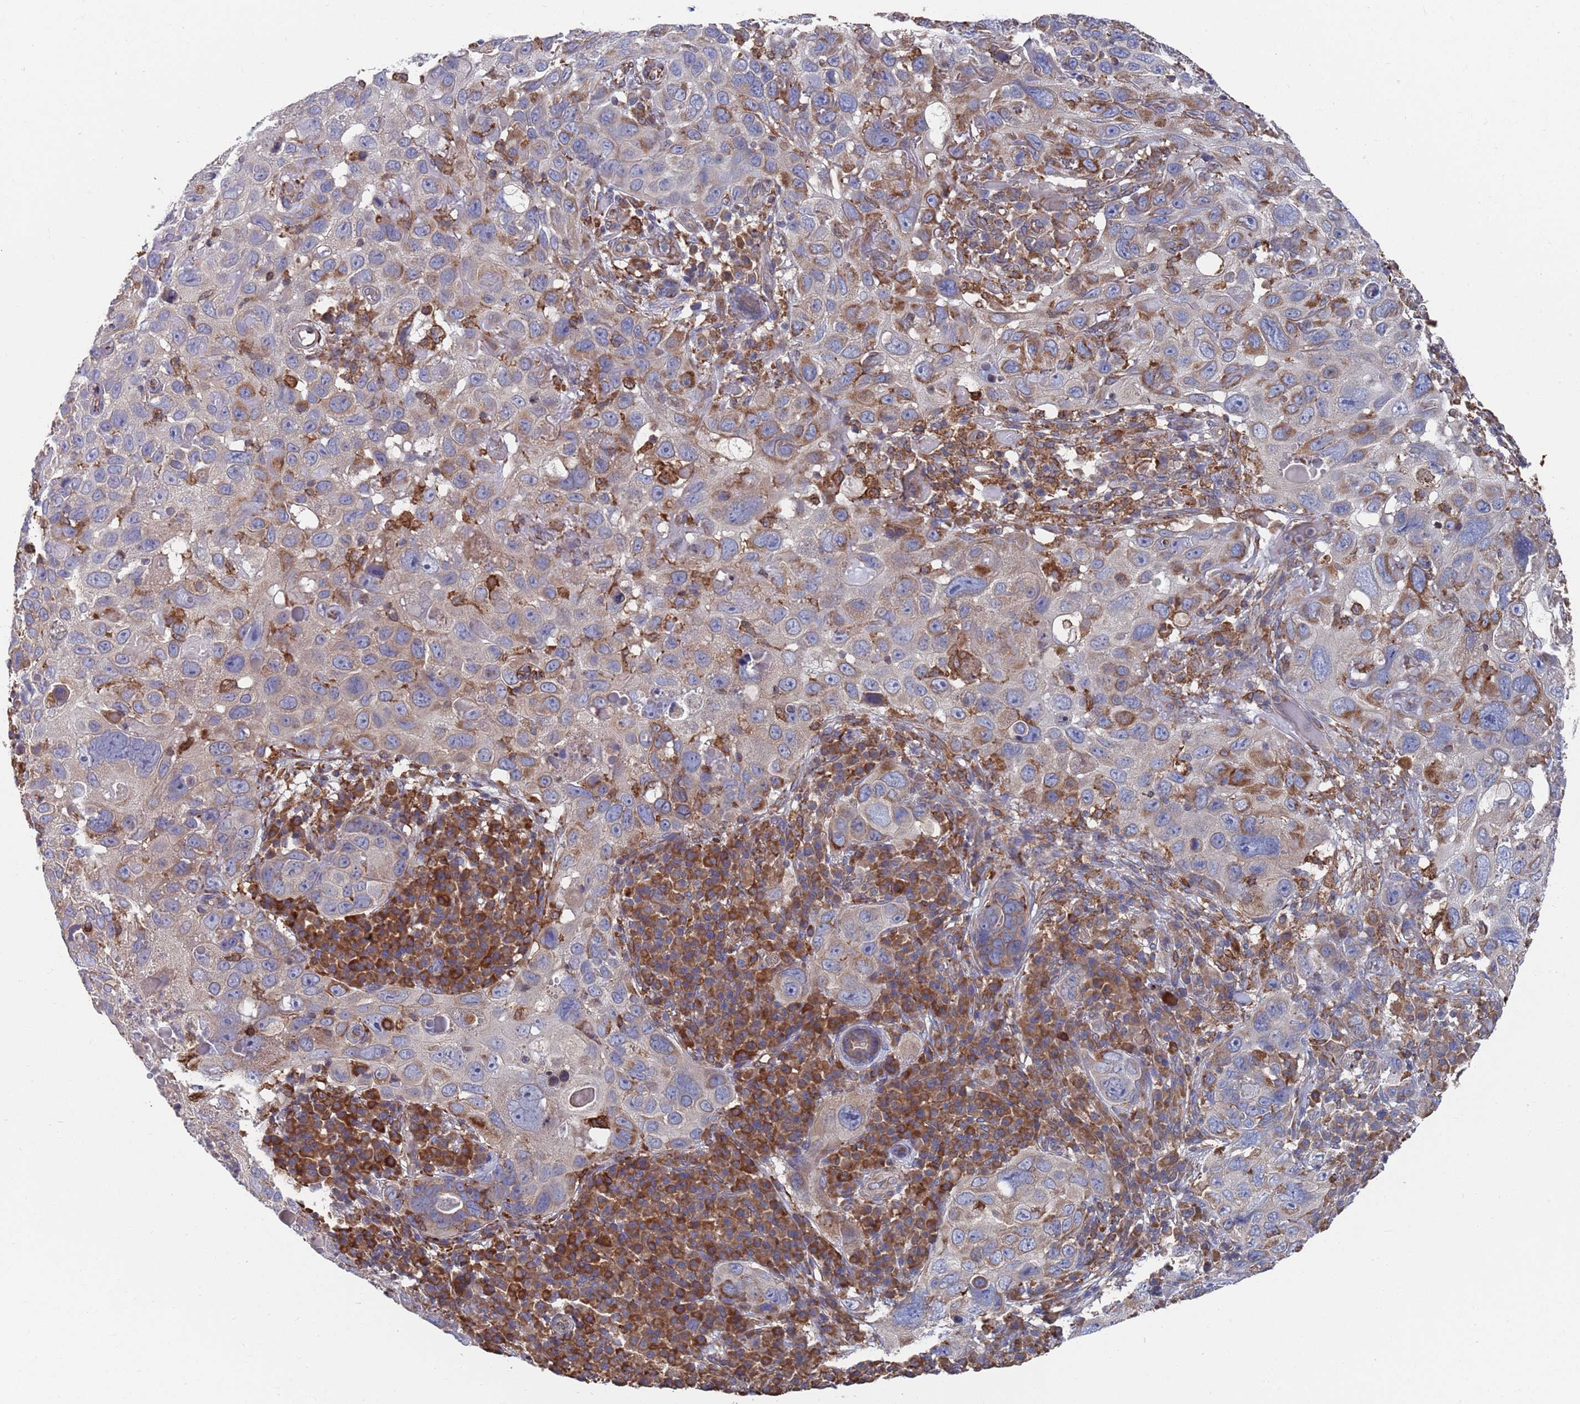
{"staining": {"intensity": "moderate", "quantity": "<25%", "location": "cytoplasmic/membranous"}, "tissue": "skin cancer", "cell_type": "Tumor cells", "image_type": "cancer", "snomed": [{"axis": "morphology", "description": "Squamous cell carcinoma in situ, NOS"}, {"axis": "morphology", "description": "Squamous cell carcinoma, NOS"}, {"axis": "topography", "description": "Skin"}], "caption": "About <25% of tumor cells in squamous cell carcinoma in situ (skin) reveal moderate cytoplasmic/membranous protein positivity as visualized by brown immunohistochemical staining.", "gene": "GID8", "patient": {"sex": "male", "age": 93}}